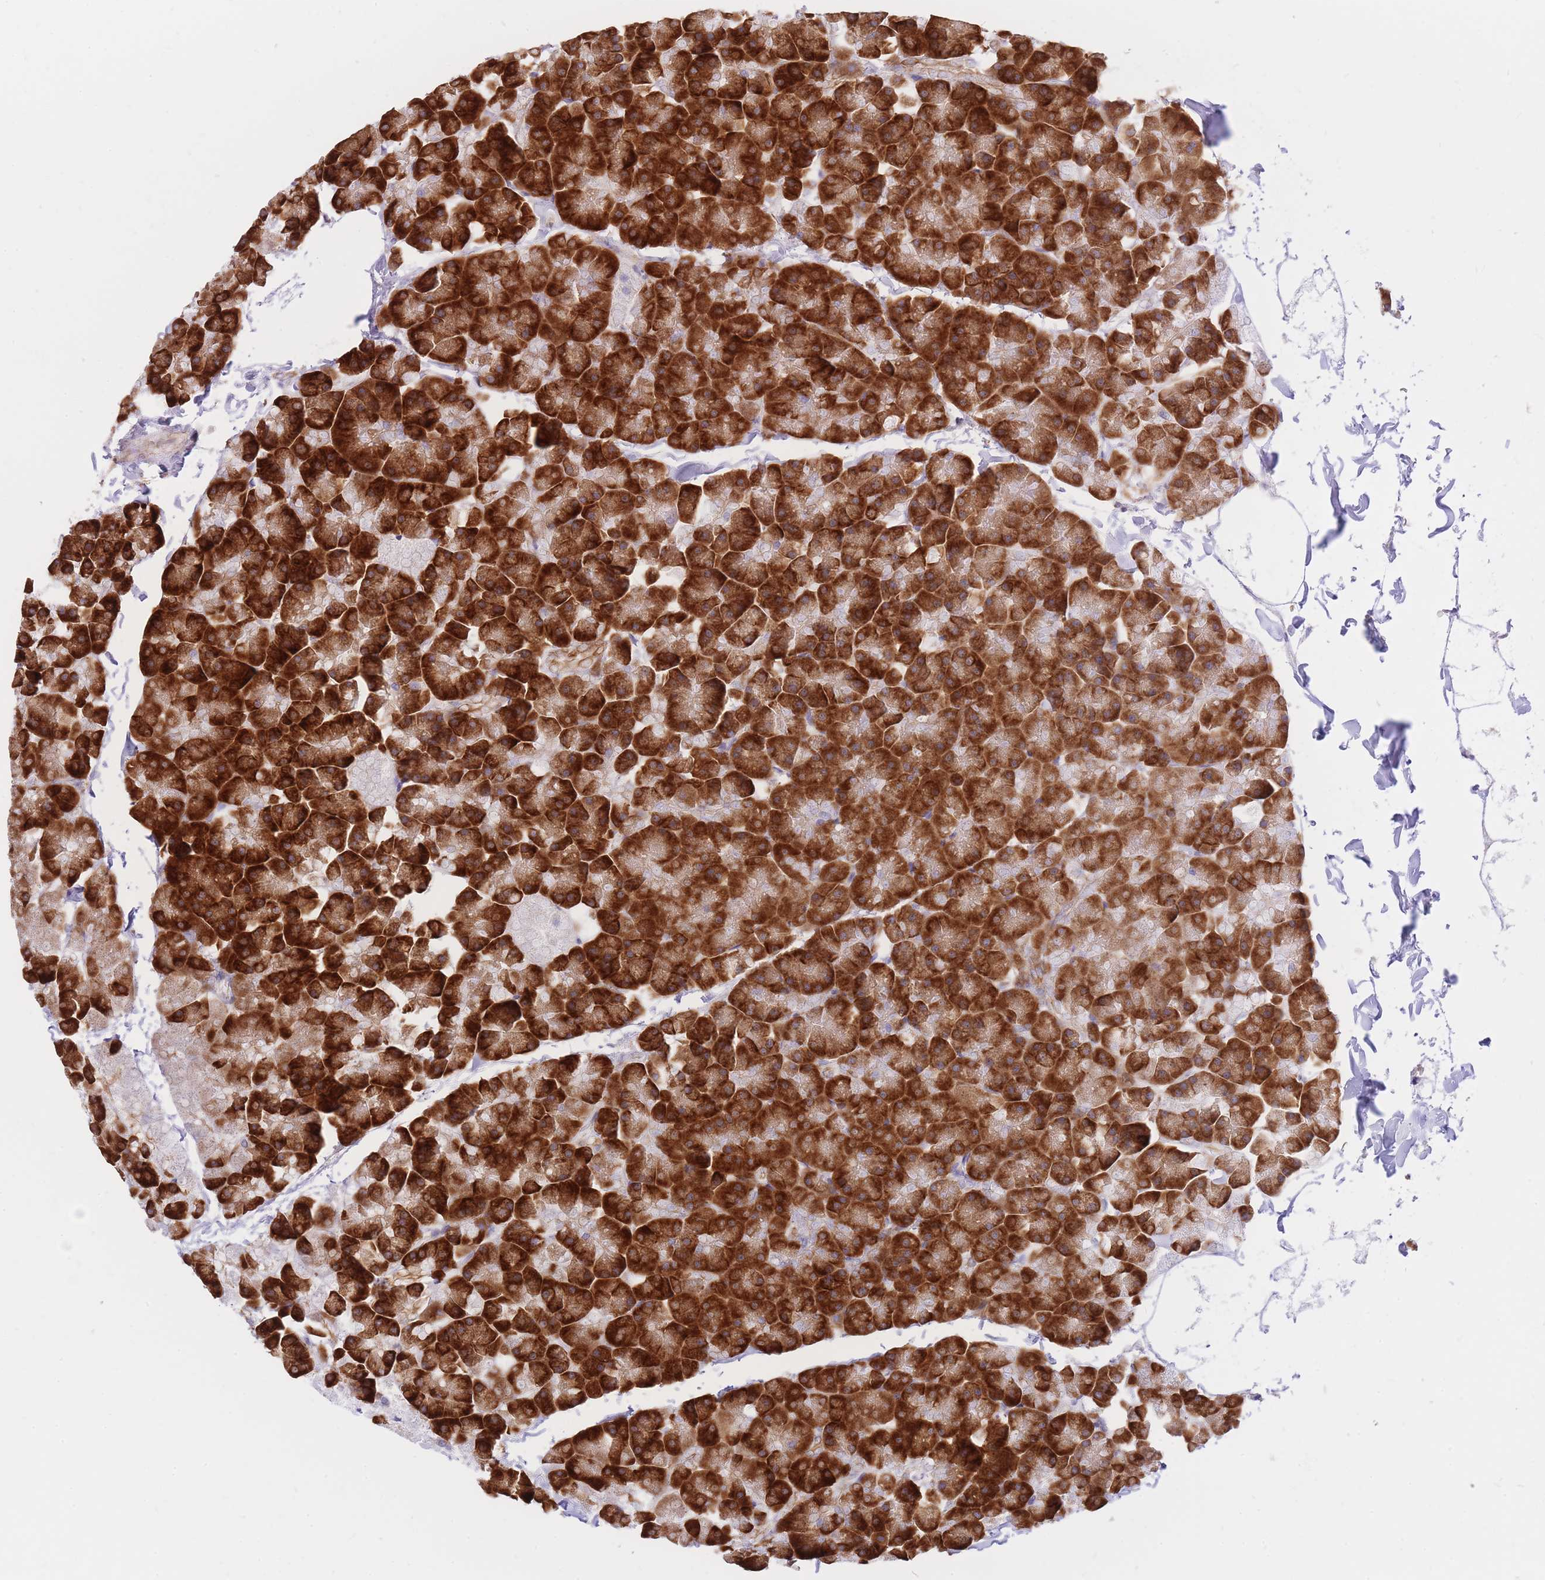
{"staining": {"intensity": "strong", "quantity": ">75%", "location": "cytoplasmic/membranous"}, "tissue": "pancreas", "cell_type": "Exocrine glandular cells", "image_type": "normal", "snomed": [{"axis": "morphology", "description": "Normal tissue, NOS"}, {"axis": "topography", "description": "Pancreas"}], "caption": "Protein staining exhibits strong cytoplasmic/membranous expression in approximately >75% of exocrine glandular cells in unremarkable pancreas. Nuclei are stained in blue.", "gene": "GBP7", "patient": {"sex": "male", "age": 35}}